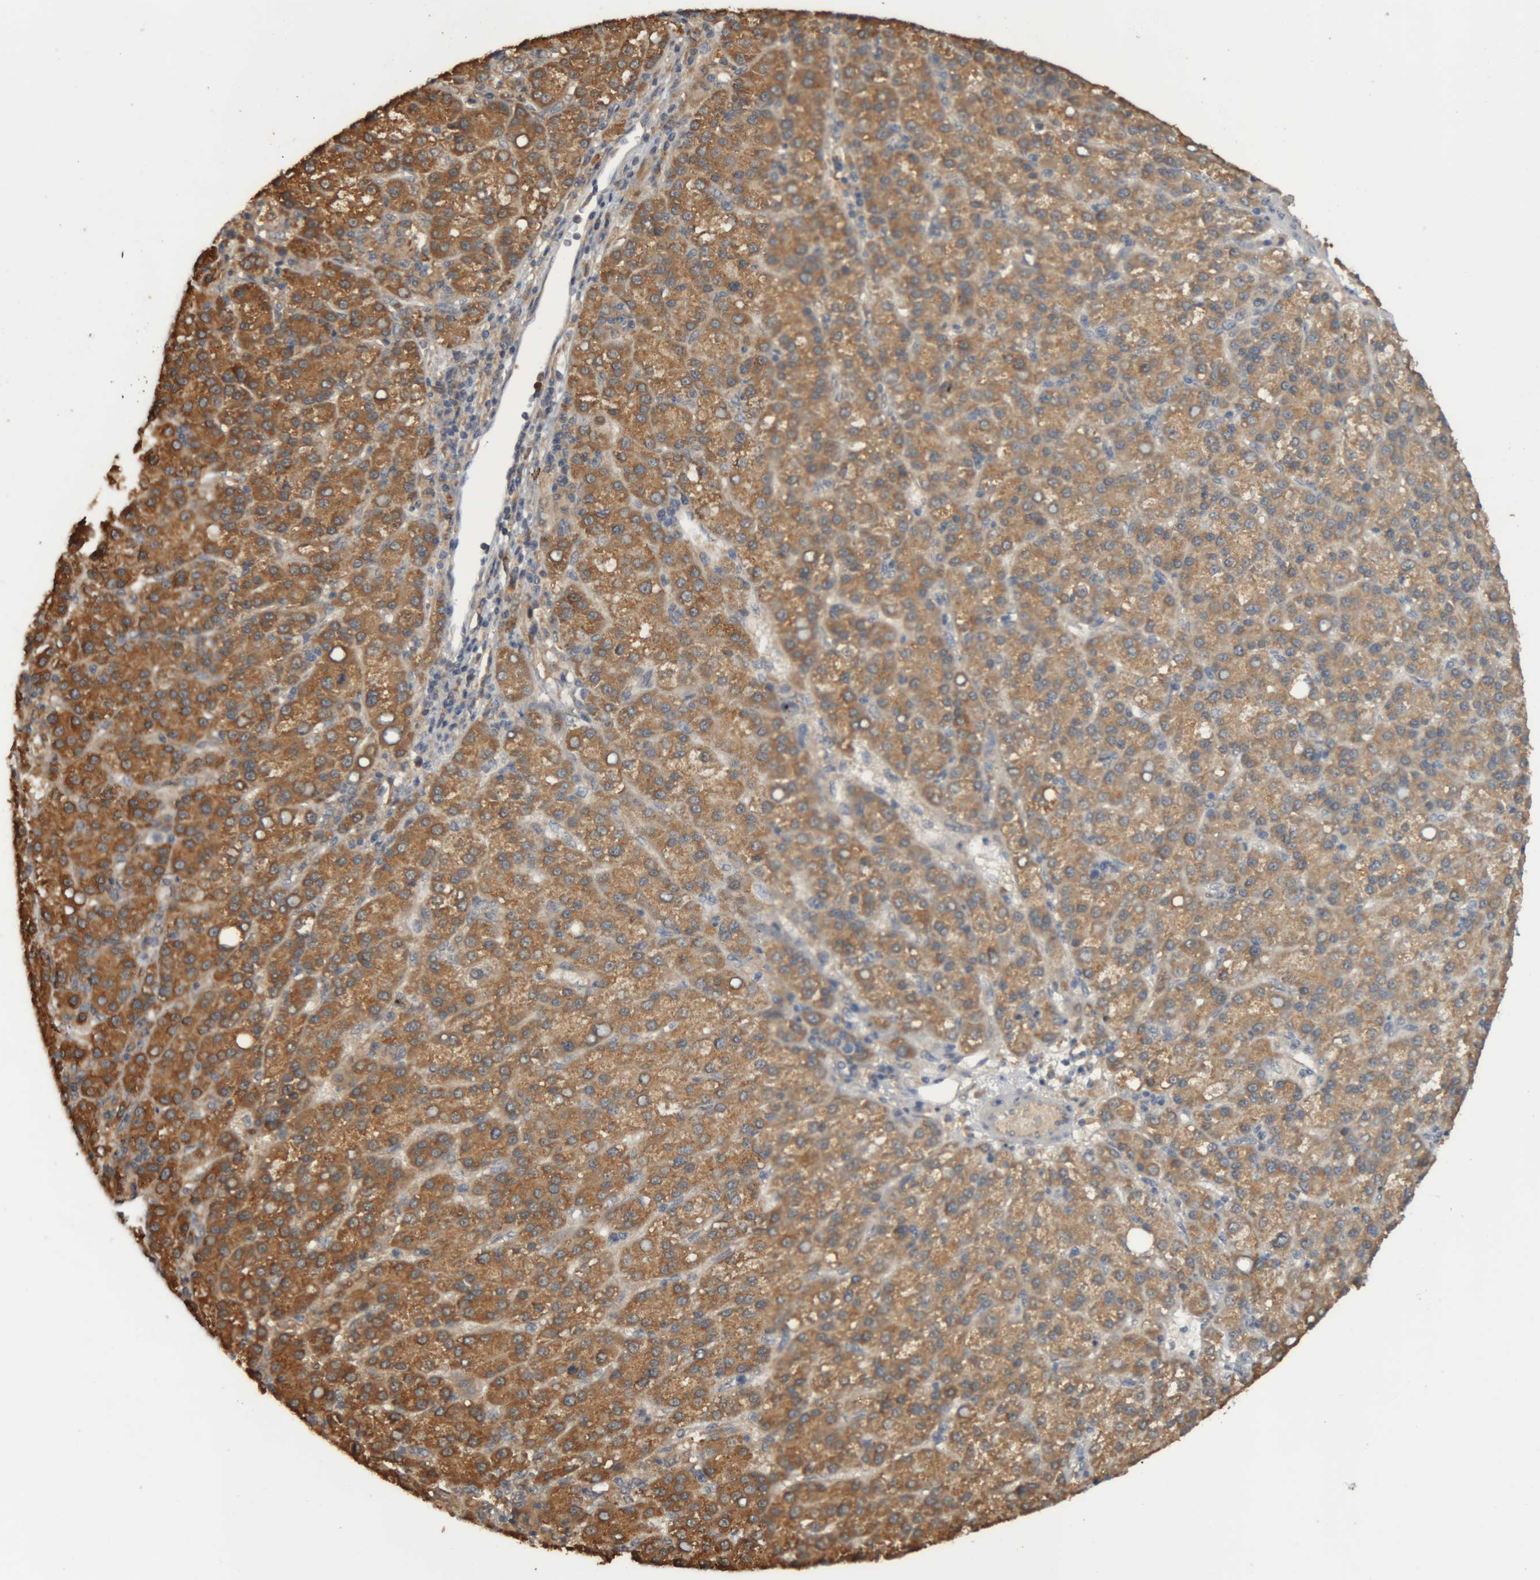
{"staining": {"intensity": "moderate", "quantity": ">75%", "location": "cytoplasmic/membranous"}, "tissue": "liver cancer", "cell_type": "Tumor cells", "image_type": "cancer", "snomed": [{"axis": "morphology", "description": "Carcinoma, Hepatocellular, NOS"}, {"axis": "topography", "description": "Liver"}], "caption": "Approximately >75% of tumor cells in liver cancer (hepatocellular carcinoma) show moderate cytoplasmic/membranous protein staining as visualized by brown immunohistochemical staining.", "gene": "TMED7", "patient": {"sex": "female", "age": 58}}